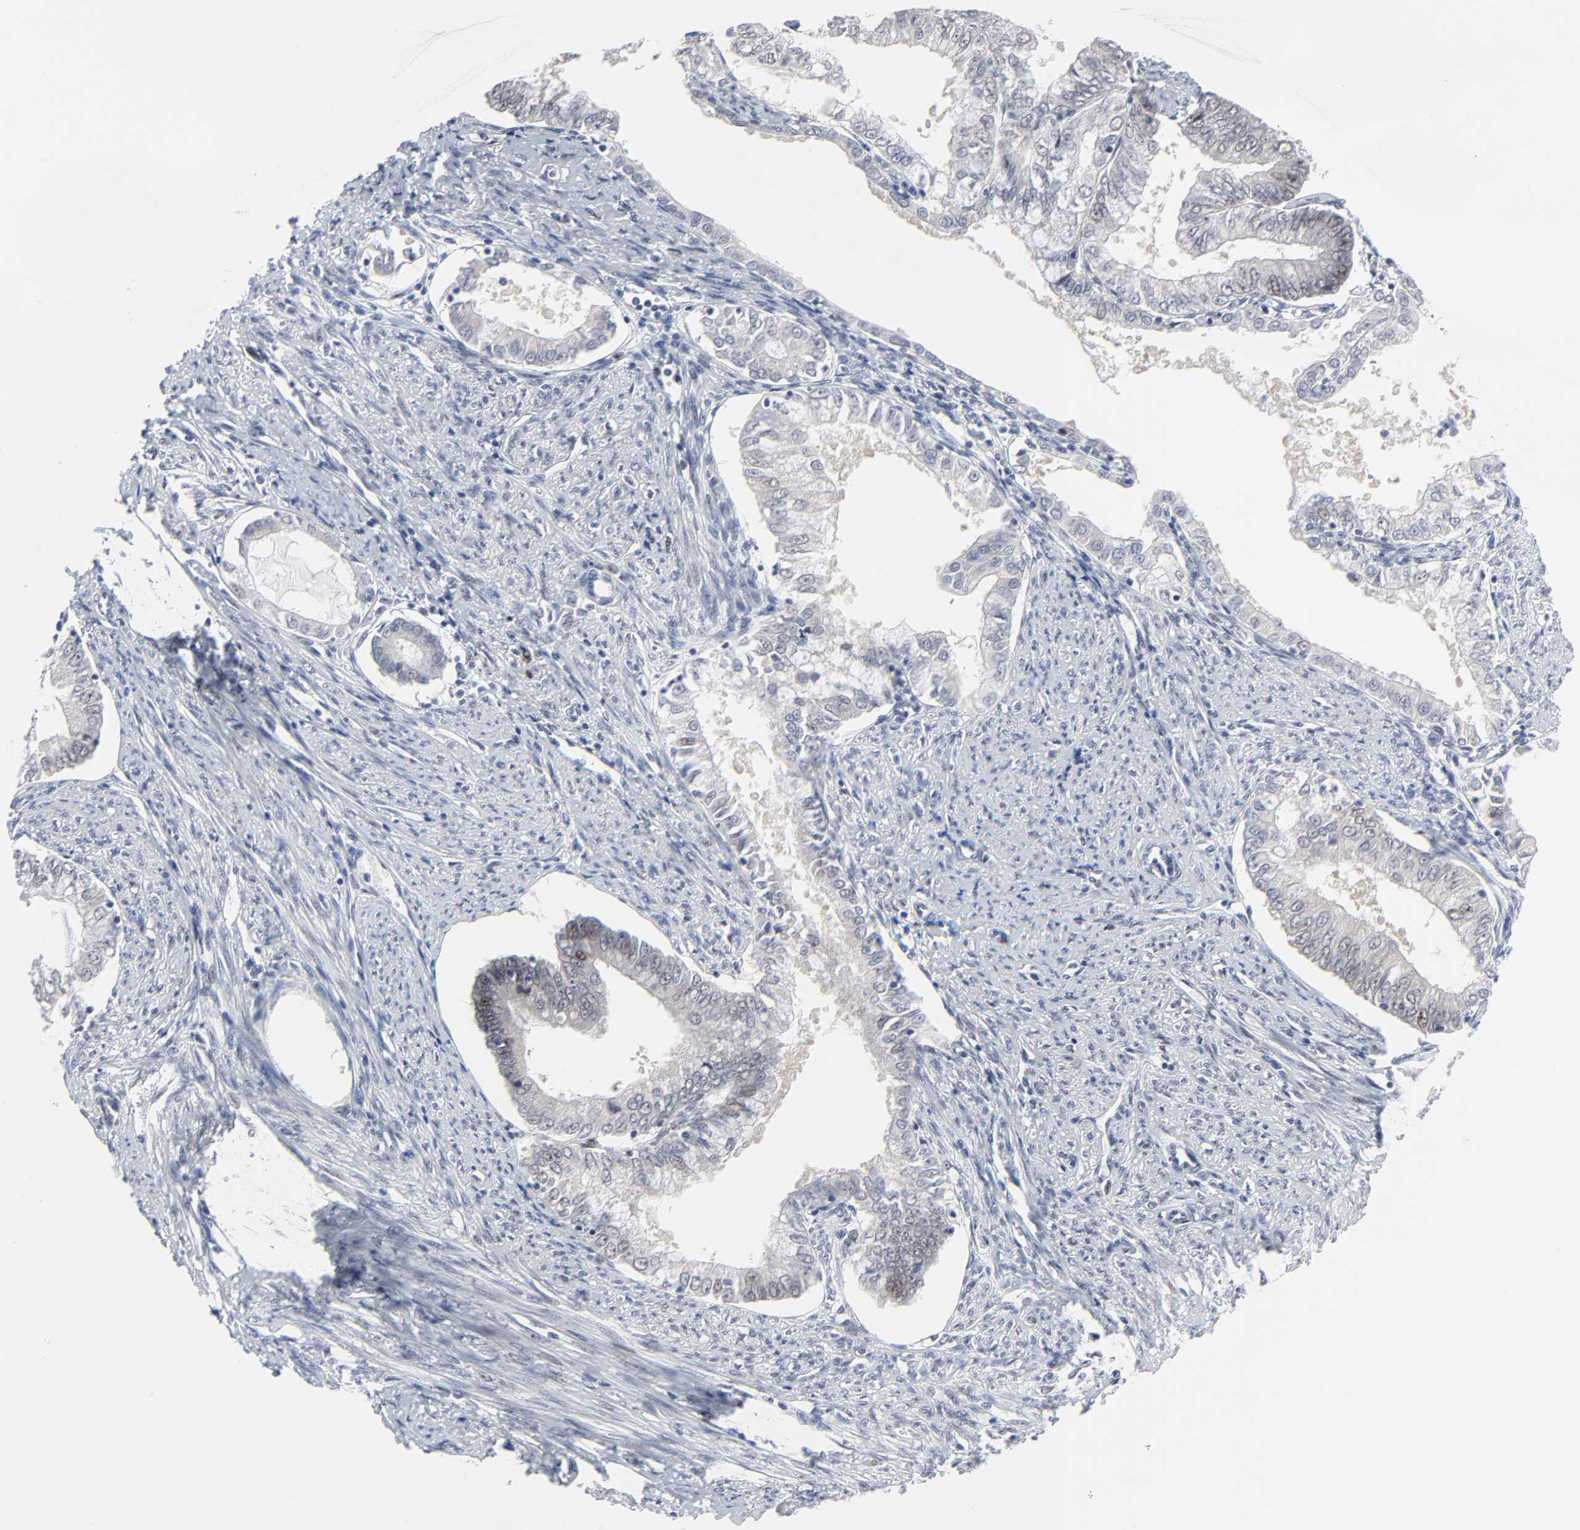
{"staining": {"intensity": "moderate", "quantity": "<25%", "location": "nuclear"}, "tissue": "endometrial cancer", "cell_type": "Tumor cells", "image_type": "cancer", "snomed": [{"axis": "morphology", "description": "Adenocarcinoma, NOS"}, {"axis": "topography", "description": "Endometrium"}], "caption": "Moderate nuclear positivity for a protein is seen in about <25% of tumor cells of adenocarcinoma (endometrial) using IHC.", "gene": "ZNF589", "patient": {"sex": "female", "age": 76}}